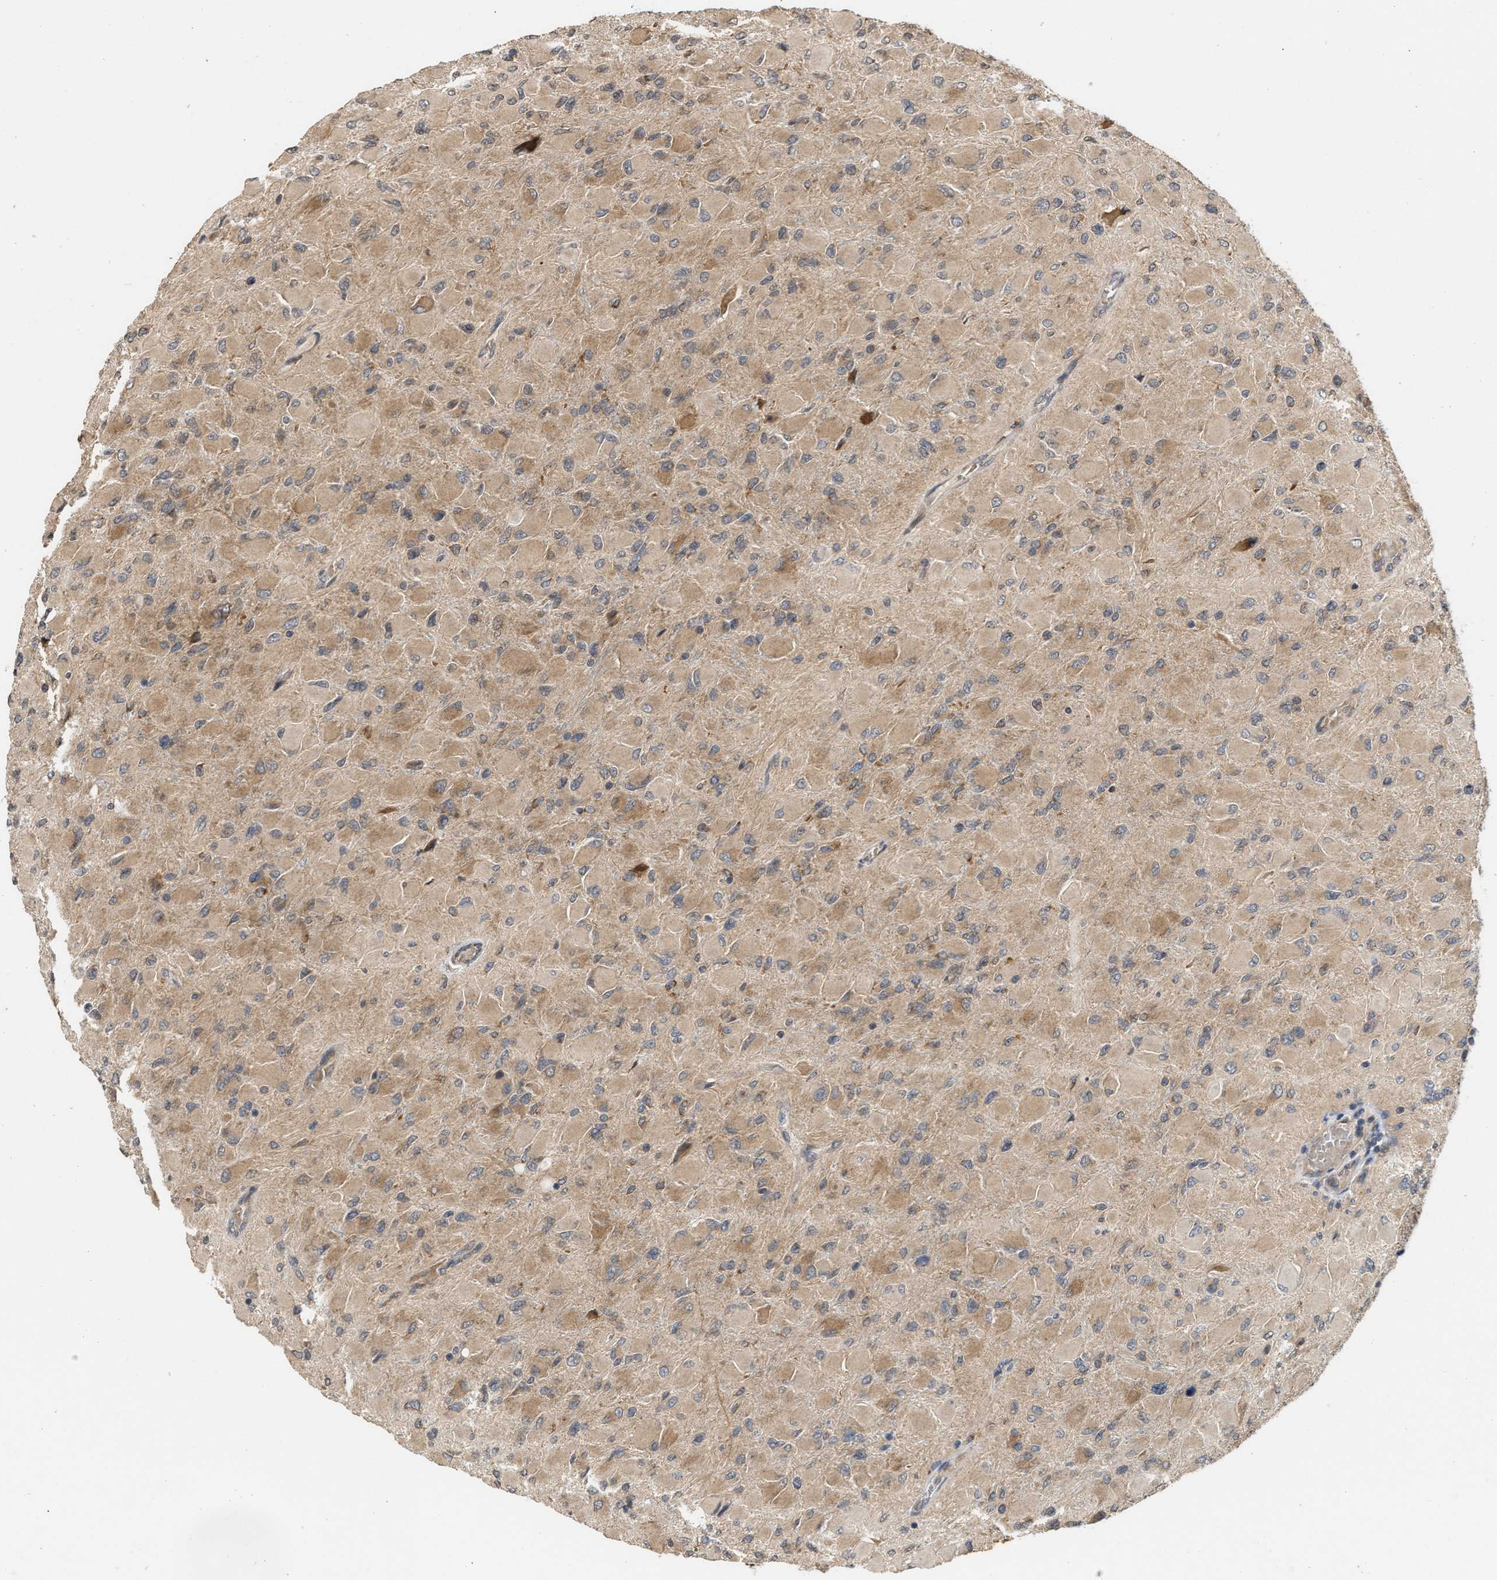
{"staining": {"intensity": "moderate", "quantity": ">75%", "location": "cytoplasmic/membranous"}, "tissue": "glioma", "cell_type": "Tumor cells", "image_type": "cancer", "snomed": [{"axis": "morphology", "description": "Glioma, malignant, High grade"}, {"axis": "topography", "description": "Cerebral cortex"}], "caption": "Immunohistochemistry photomicrograph of glioma stained for a protein (brown), which reveals medium levels of moderate cytoplasmic/membranous positivity in about >75% of tumor cells.", "gene": "SAR1A", "patient": {"sex": "female", "age": 36}}